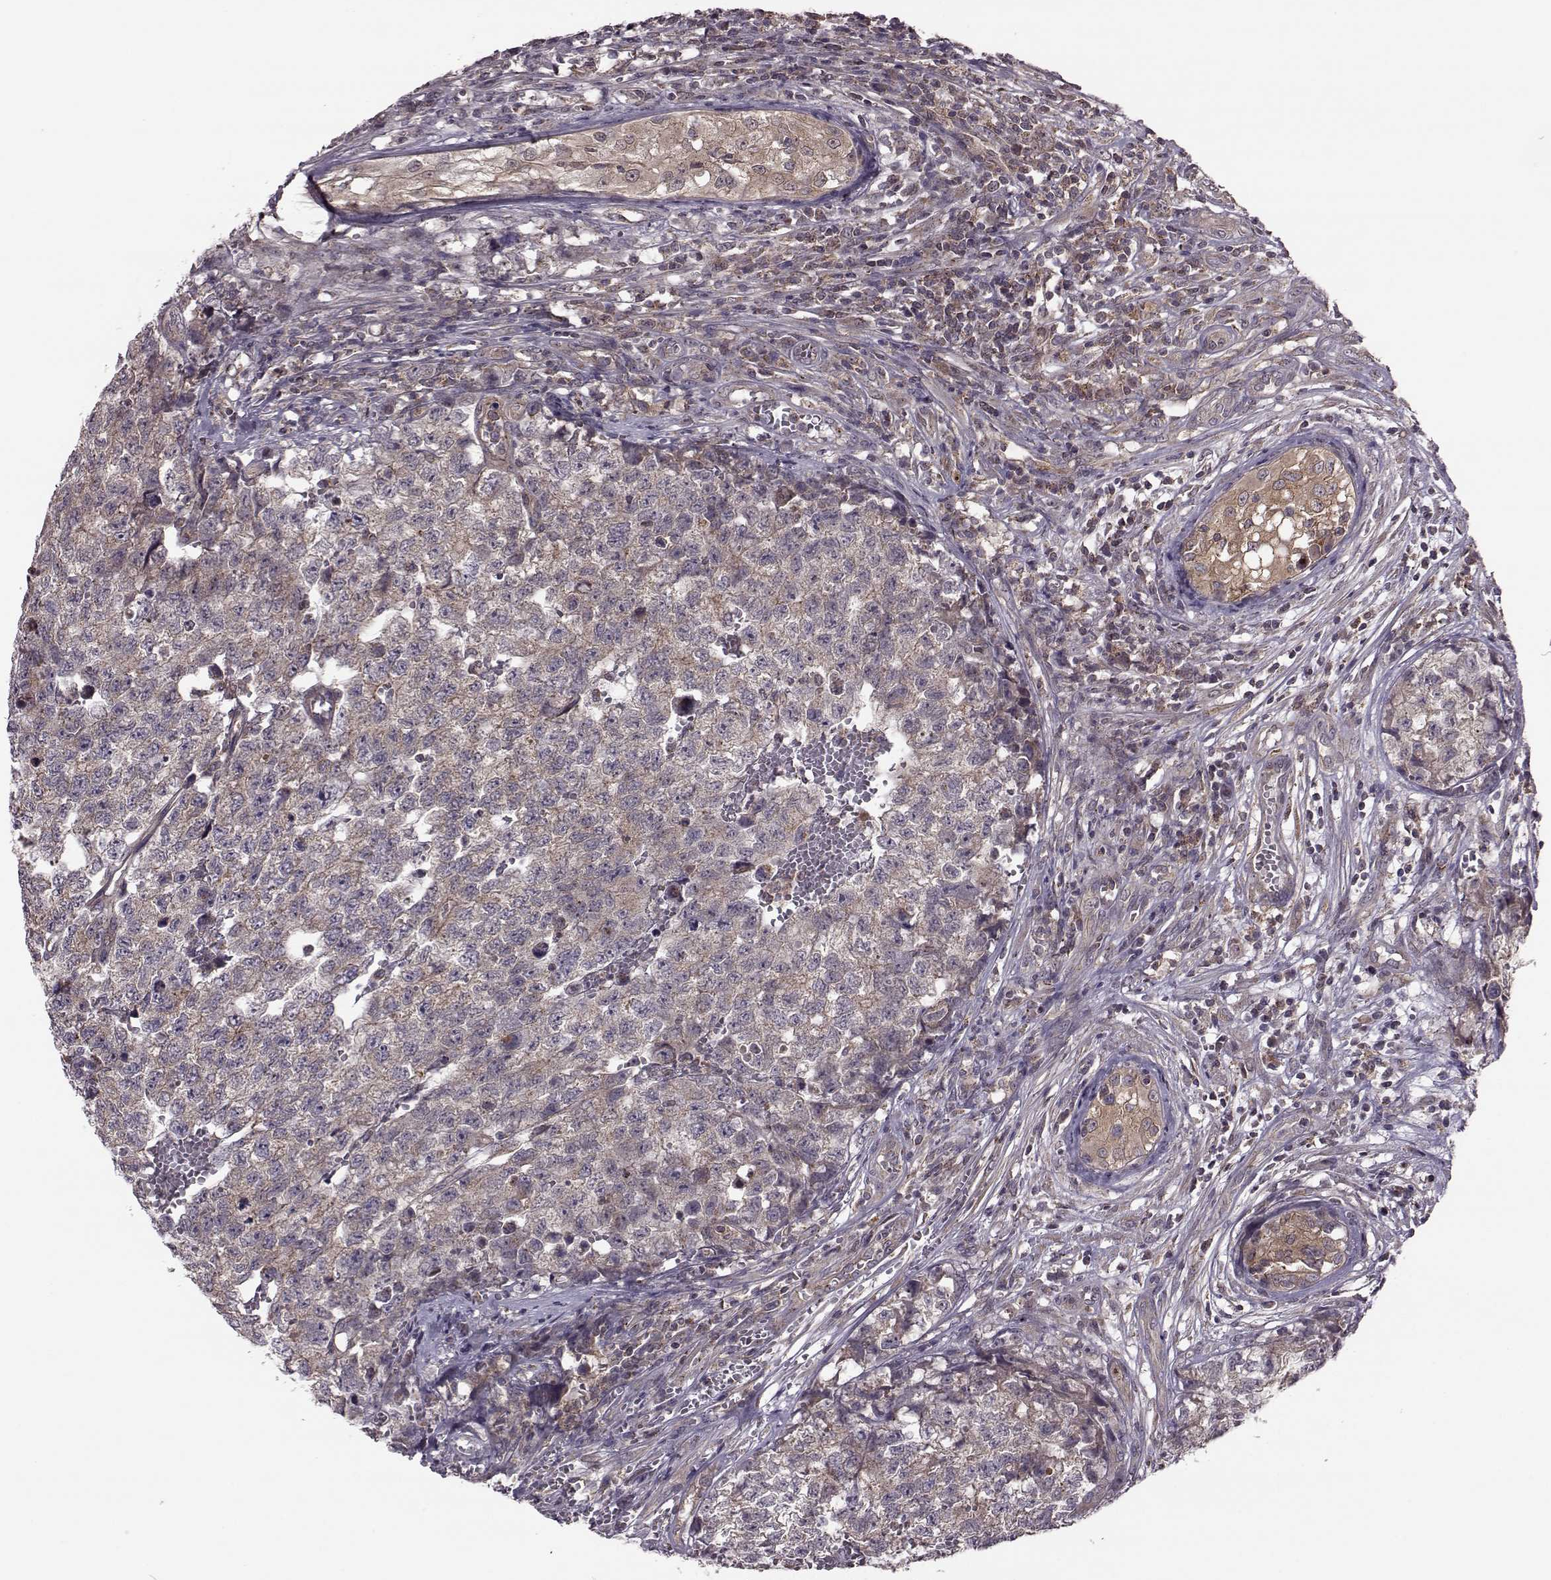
{"staining": {"intensity": "moderate", "quantity": ">75%", "location": "cytoplasmic/membranous"}, "tissue": "testis cancer", "cell_type": "Tumor cells", "image_type": "cancer", "snomed": [{"axis": "morphology", "description": "Seminoma, NOS"}, {"axis": "morphology", "description": "Carcinoma, Embryonal, NOS"}, {"axis": "topography", "description": "Testis"}], "caption": "Brown immunohistochemical staining in testis cancer demonstrates moderate cytoplasmic/membranous expression in about >75% of tumor cells.", "gene": "FNIP2", "patient": {"sex": "male", "age": 22}}